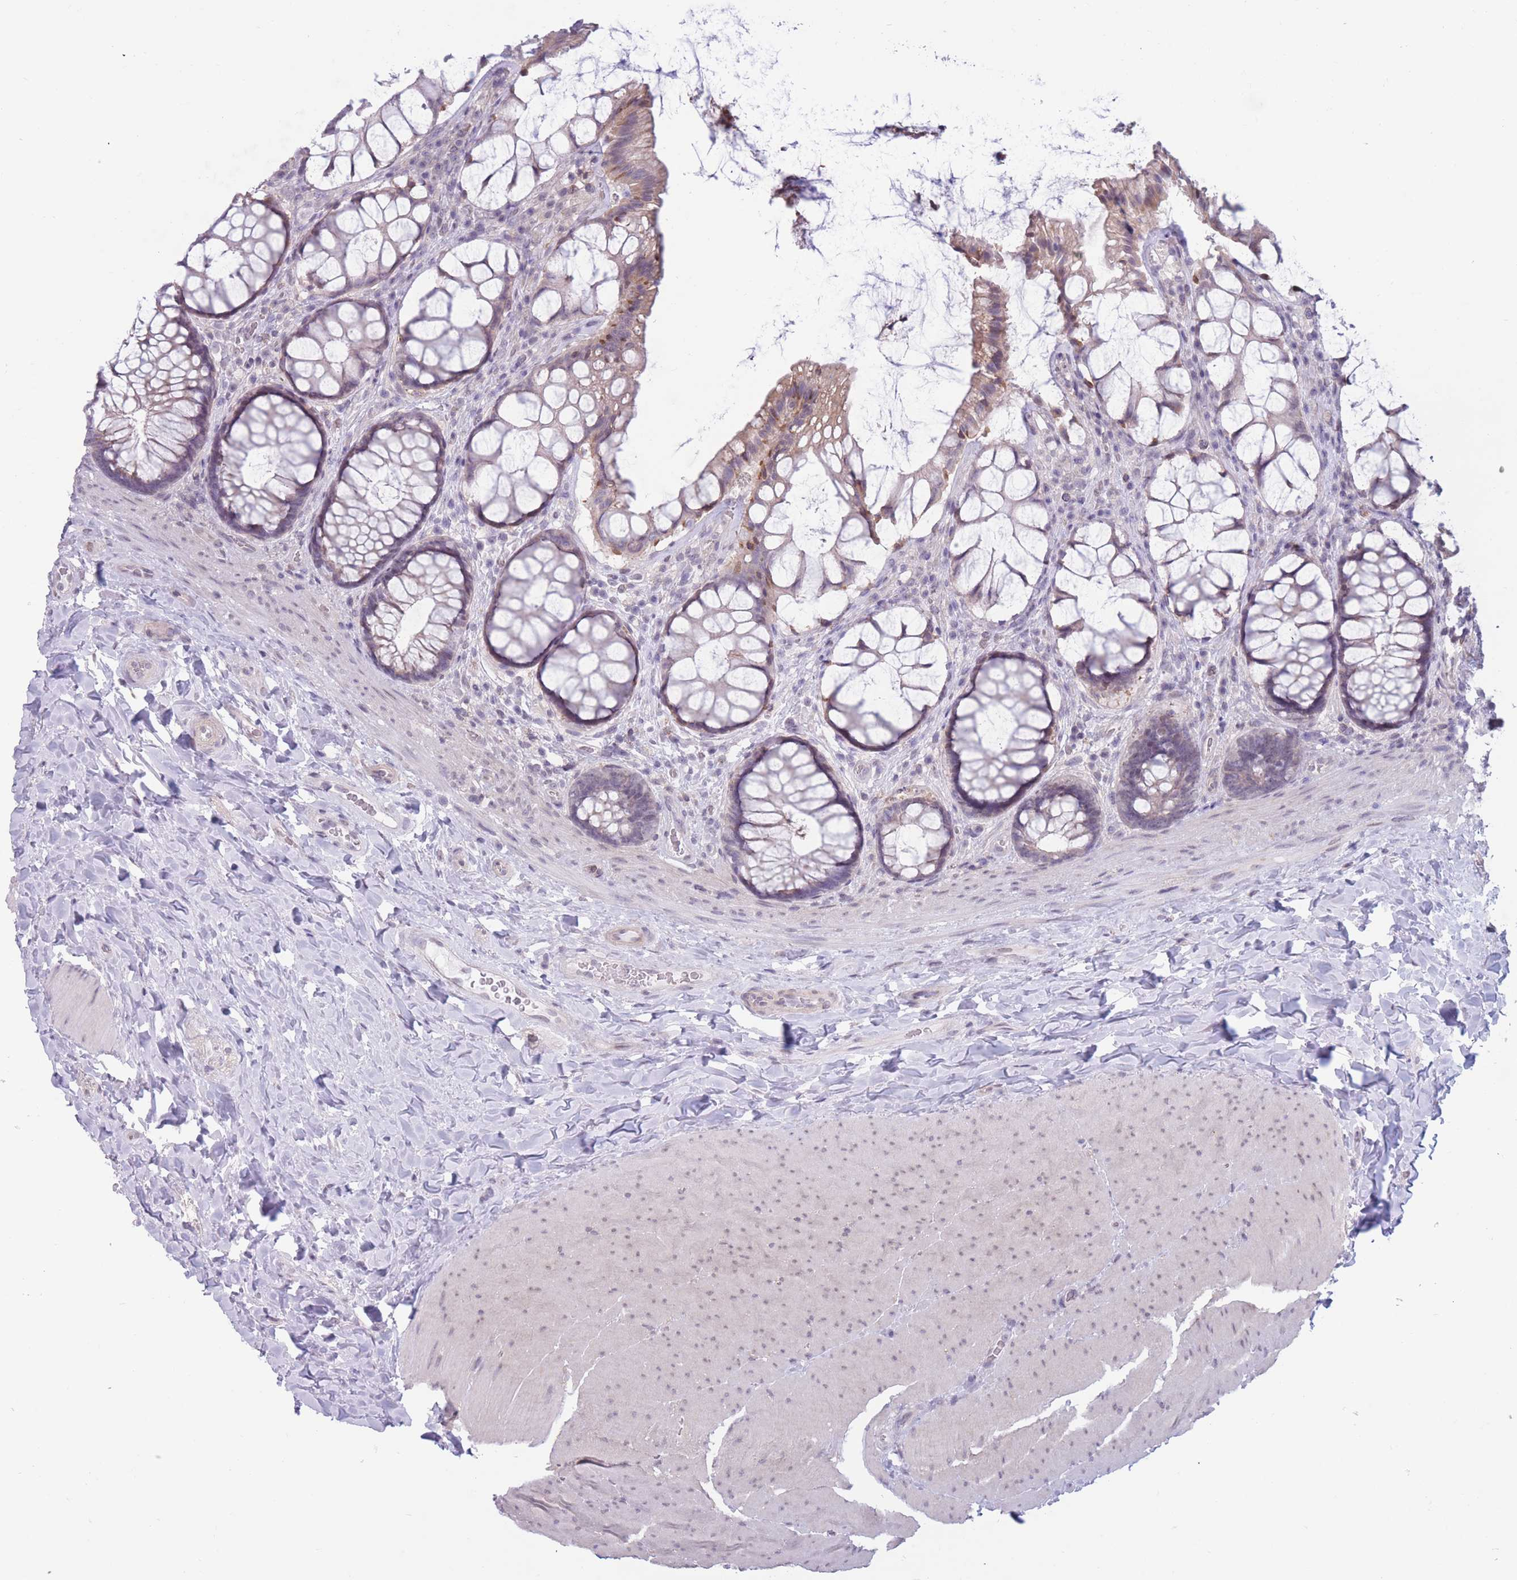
{"staining": {"intensity": "weak", "quantity": "<25%", "location": "cytoplasmic/membranous"}, "tissue": "rectum", "cell_type": "Glandular cells", "image_type": "normal", "snomed": [{"axis": "morphology", "description": "Normal tissue, NOS"}, {"axis": "topography", "description": "Rectum"}], "caption": "Immunohistochemistry (IHC) photomicrograph of benign rectum: rectum stained with DAB (3,3'-diaminobenzidine) reveals no significant protein positivity in glandular cells.", "gene": "PODXL", "patient": {"sex": "female", "age": 58}}